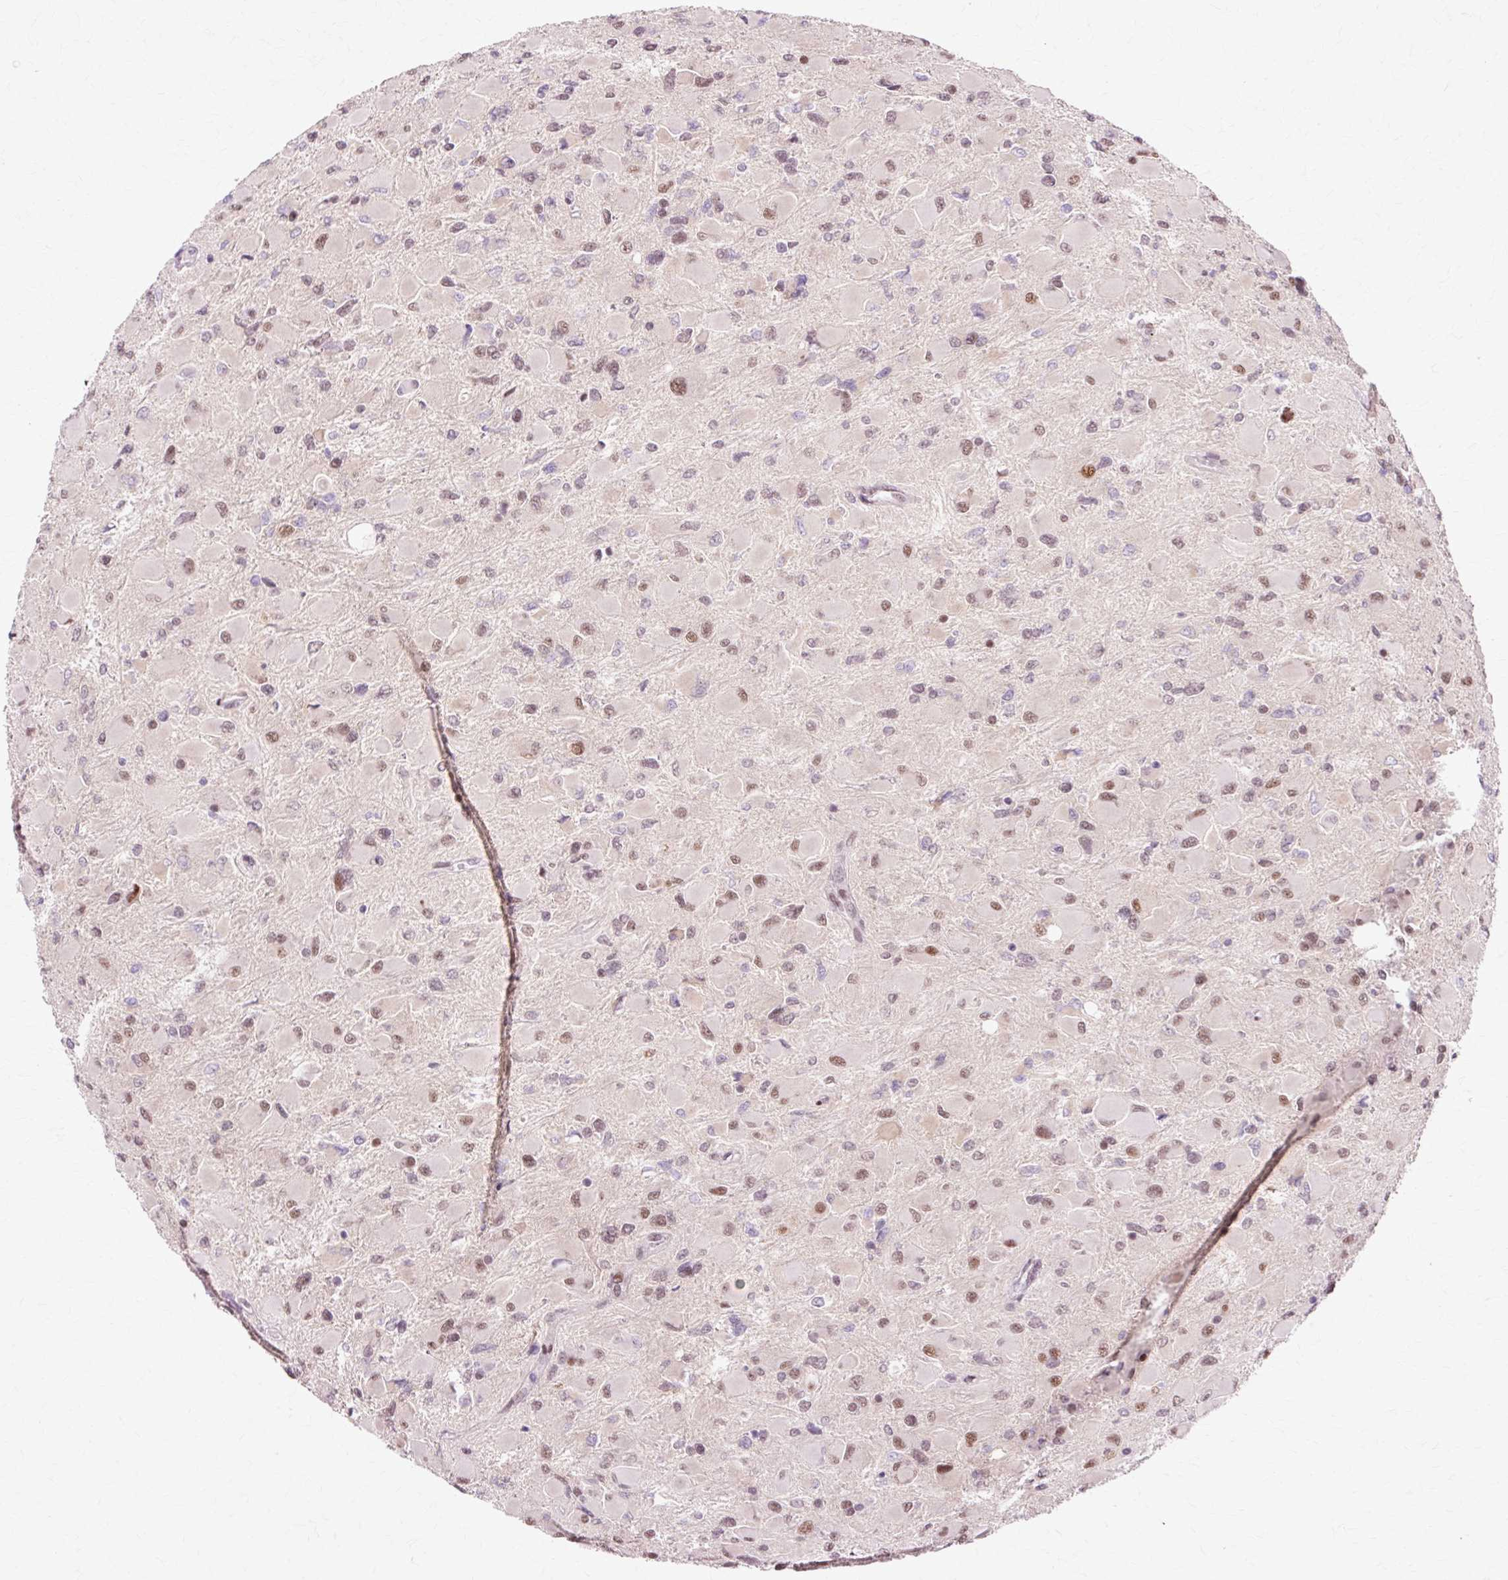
{"staining": {"intensity": "moderate", "quantity": ">75%", "location": "nuclear"}, "tissue": "glioma", "cell_type": "Tumor cells", "image_type": "cancer", "snomed": [{"axis": "morphology", "description": "Glioma, malignant, High grade"}, {"axis": "topography", "description": "Cerebral cortex"}], "caption": "Malignant high-grade glioma stained with a protein marker reveals moderate staining in tumor cells.", "gene": "MACROD2", "patient": {"sex": "female", "age": 36}}